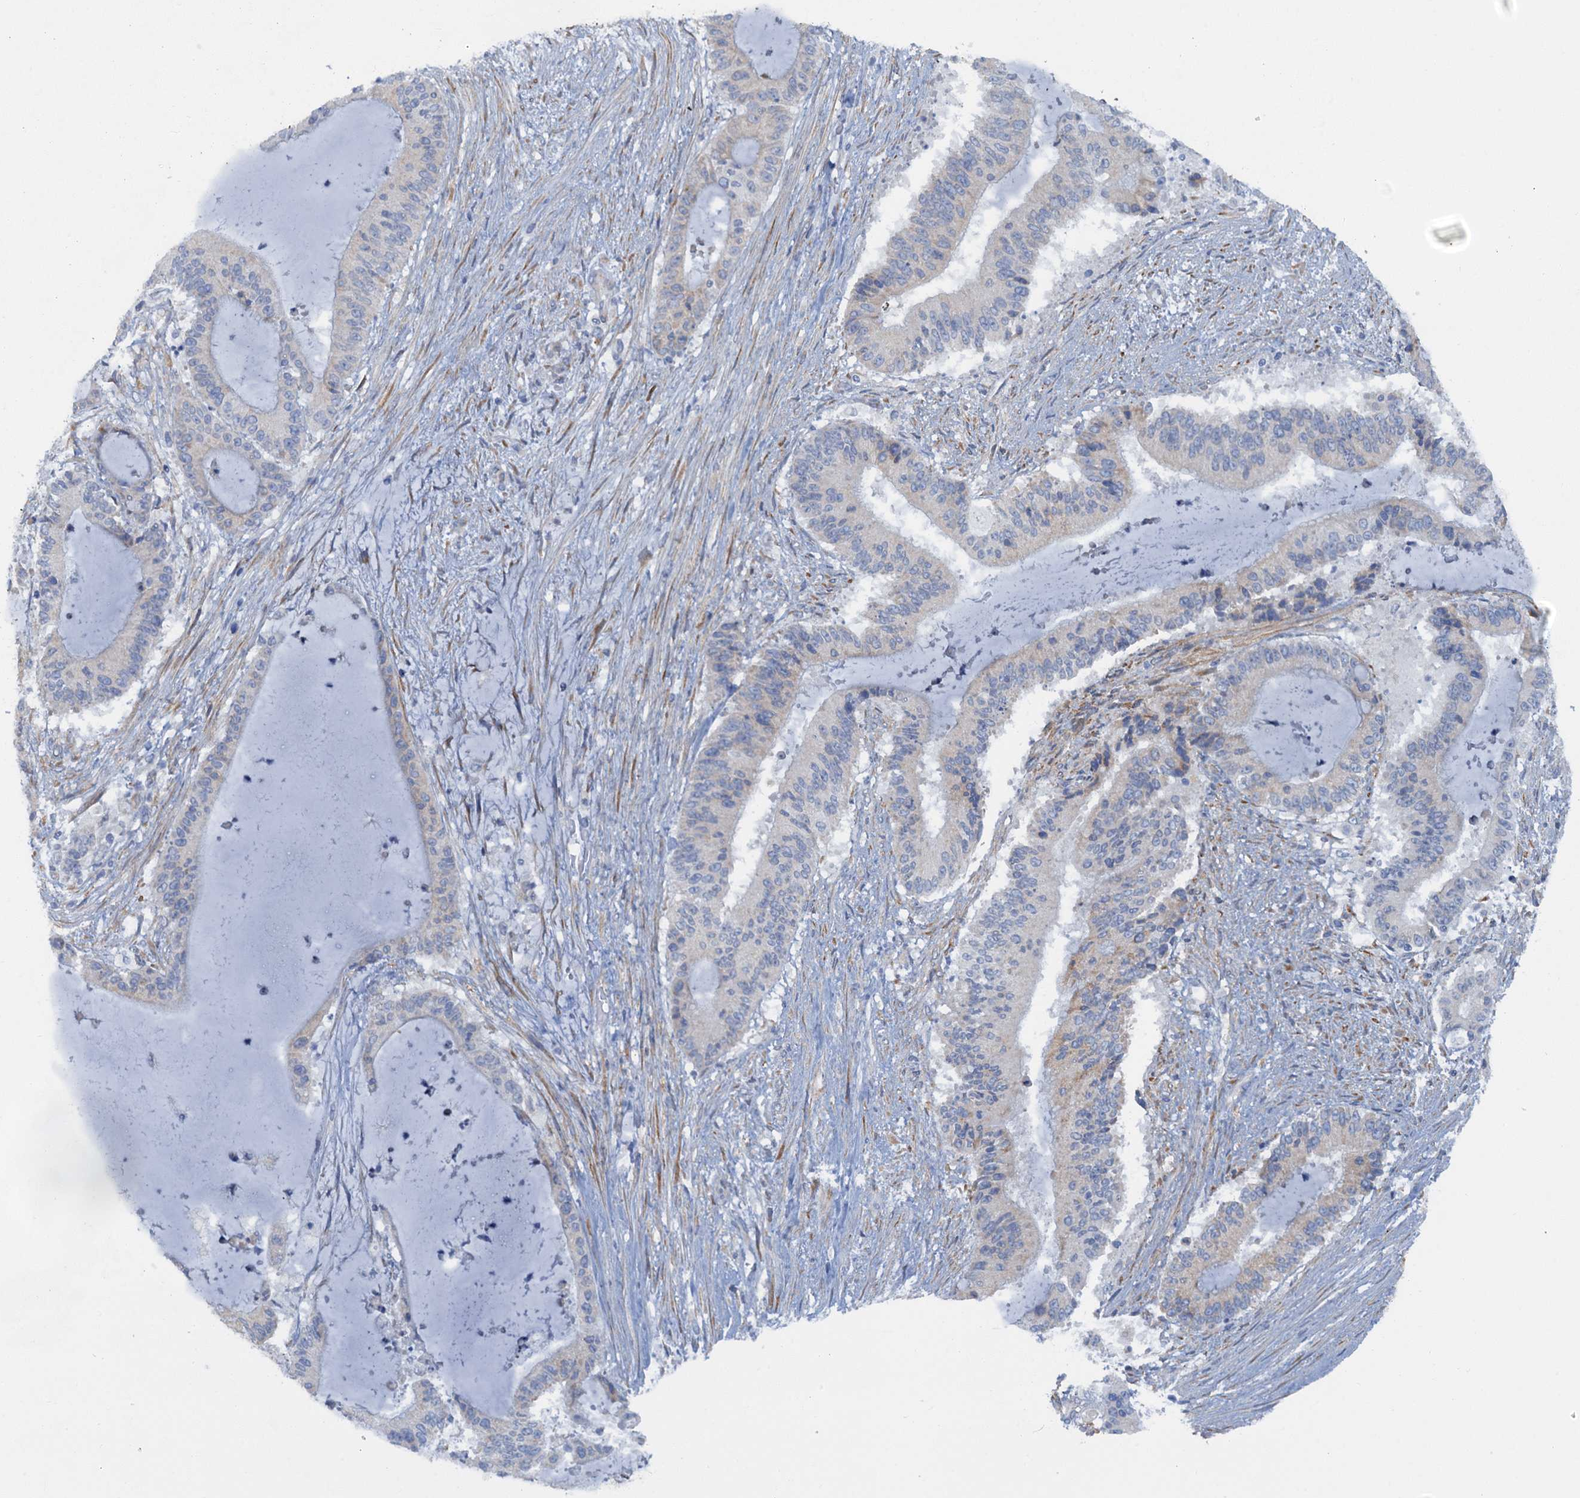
{"staining": {"intensity": "negative", "quantity": "none", "location": "none"}, "tissue": "liver cancer", "cell_type": "Tumor cells", "image_type": "cancer", "snomed": [{"axis": "morphology", "description": "Normal tissue, NOS"}, {"axis": "morphology", "description": "Cholangiocarcinoma"}, {"axis": "topography", "description": "Liver"}, {"axis": "topography", "description": "Peripheral nerve tissue"}], "caption": "An immunohistochemistry (IHC) histopathology image of cholangiocarcinoma (liver) is shown. There is no staining in tumor cells of cholangiocarcinoma (liver). The staining is performed using DAB brown chromogen with nuclei counter-stained in using hematoxylin.", "gene": "POGLUT3", "patient": {"sex": "female", "age": 73}}